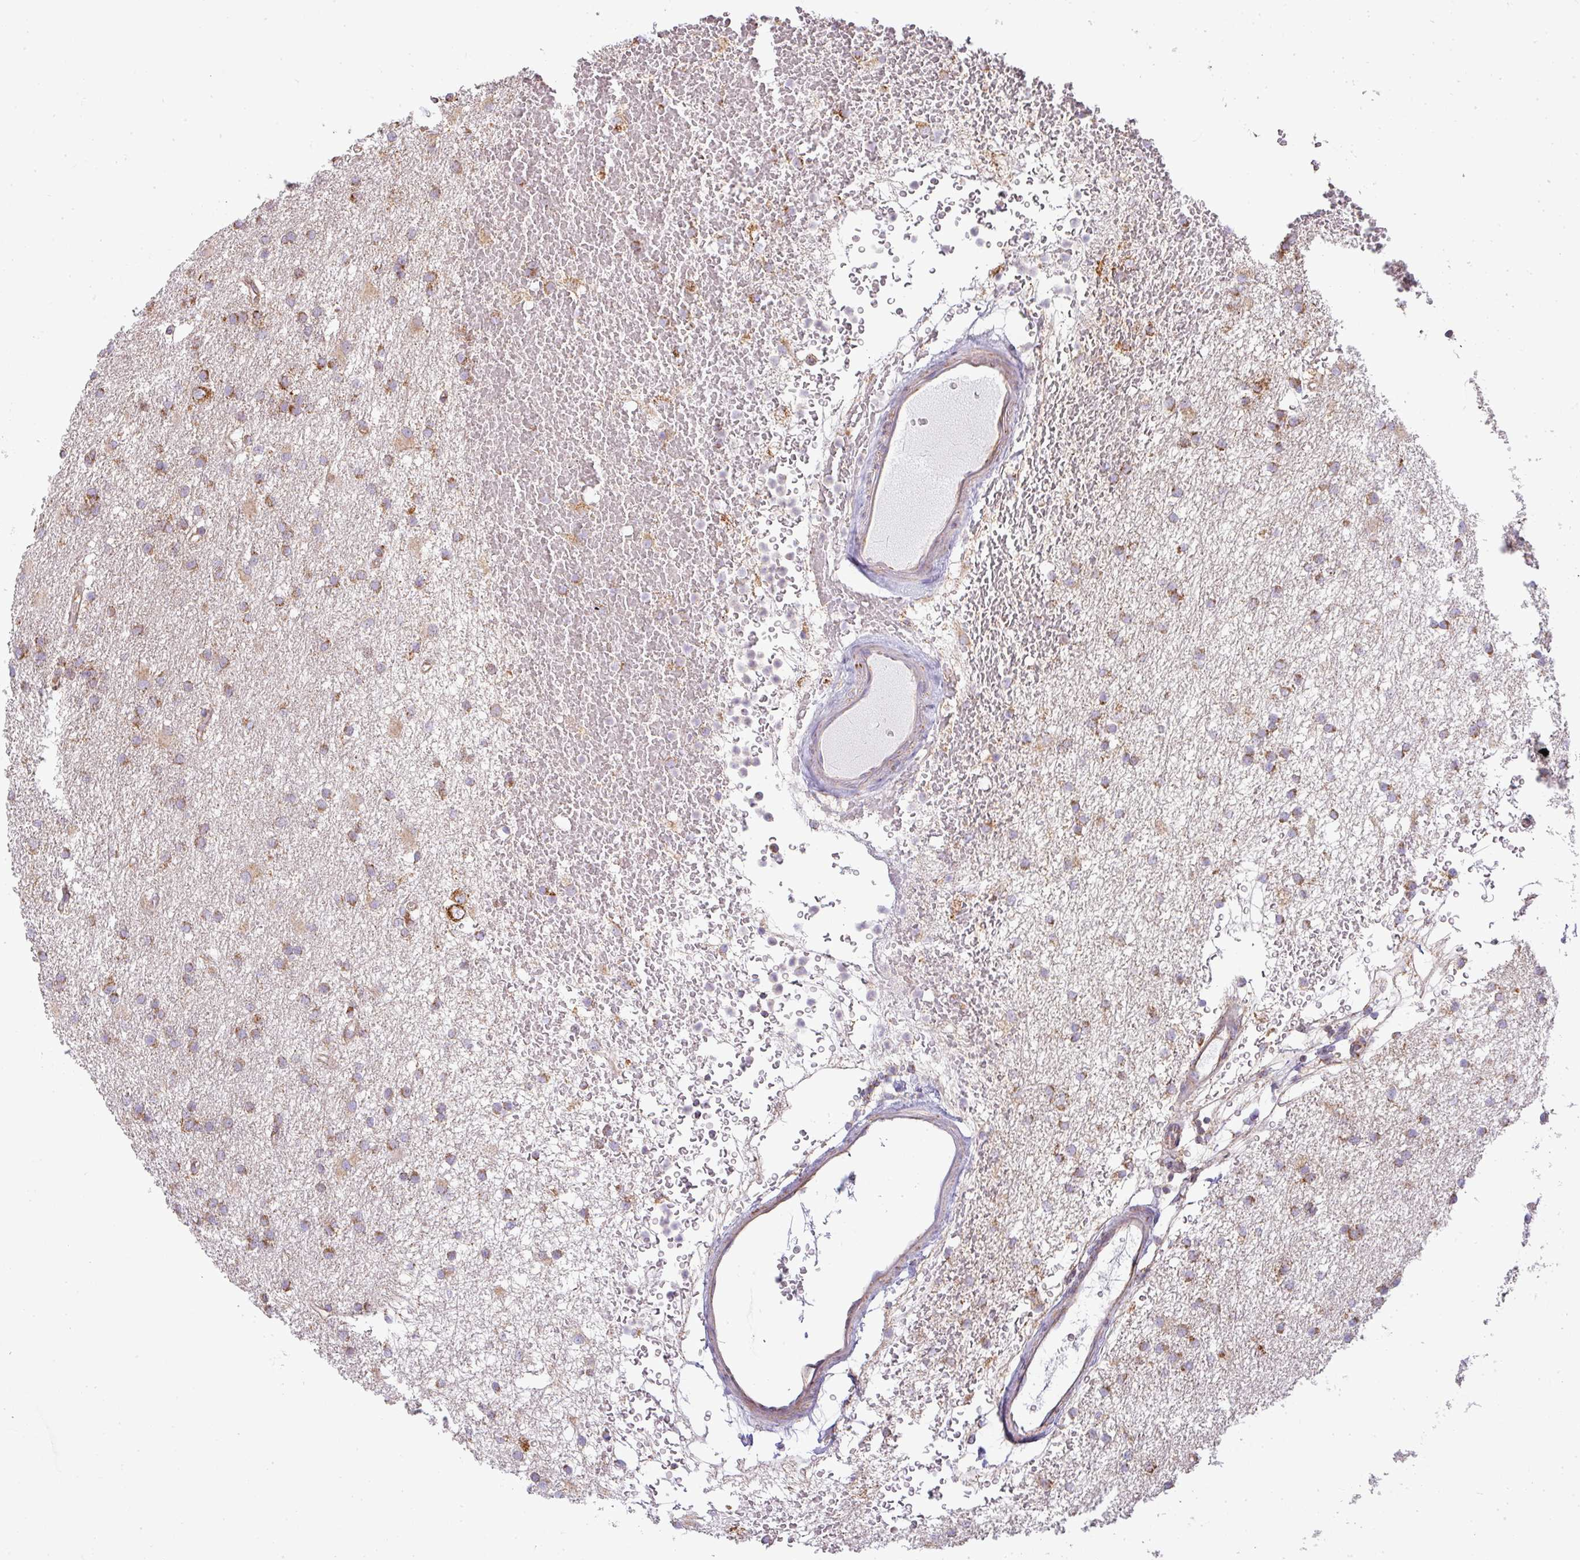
{"staining": {"intensity": "moderate", "quantity": ">75%", "location": "cytoplasmic/membranous"}, "tissue": "glioma", "cell_type": "Tumor cells", "image_type": "cancer", "snomed": [{"axis": "morphology", "description": "Glioma, malignant, High grade"}, {"axis": "topography", "description": "Brain"}], "caption": "Immunohistochemical staining of human malignant glioma (high-grade) exhibits medium levels of moderate cytoplasmic/membranous protein expression in approximately >75% of tumor cells.", "gene": "ZNF211", "patient": {"sex": "male", "age": 77}}